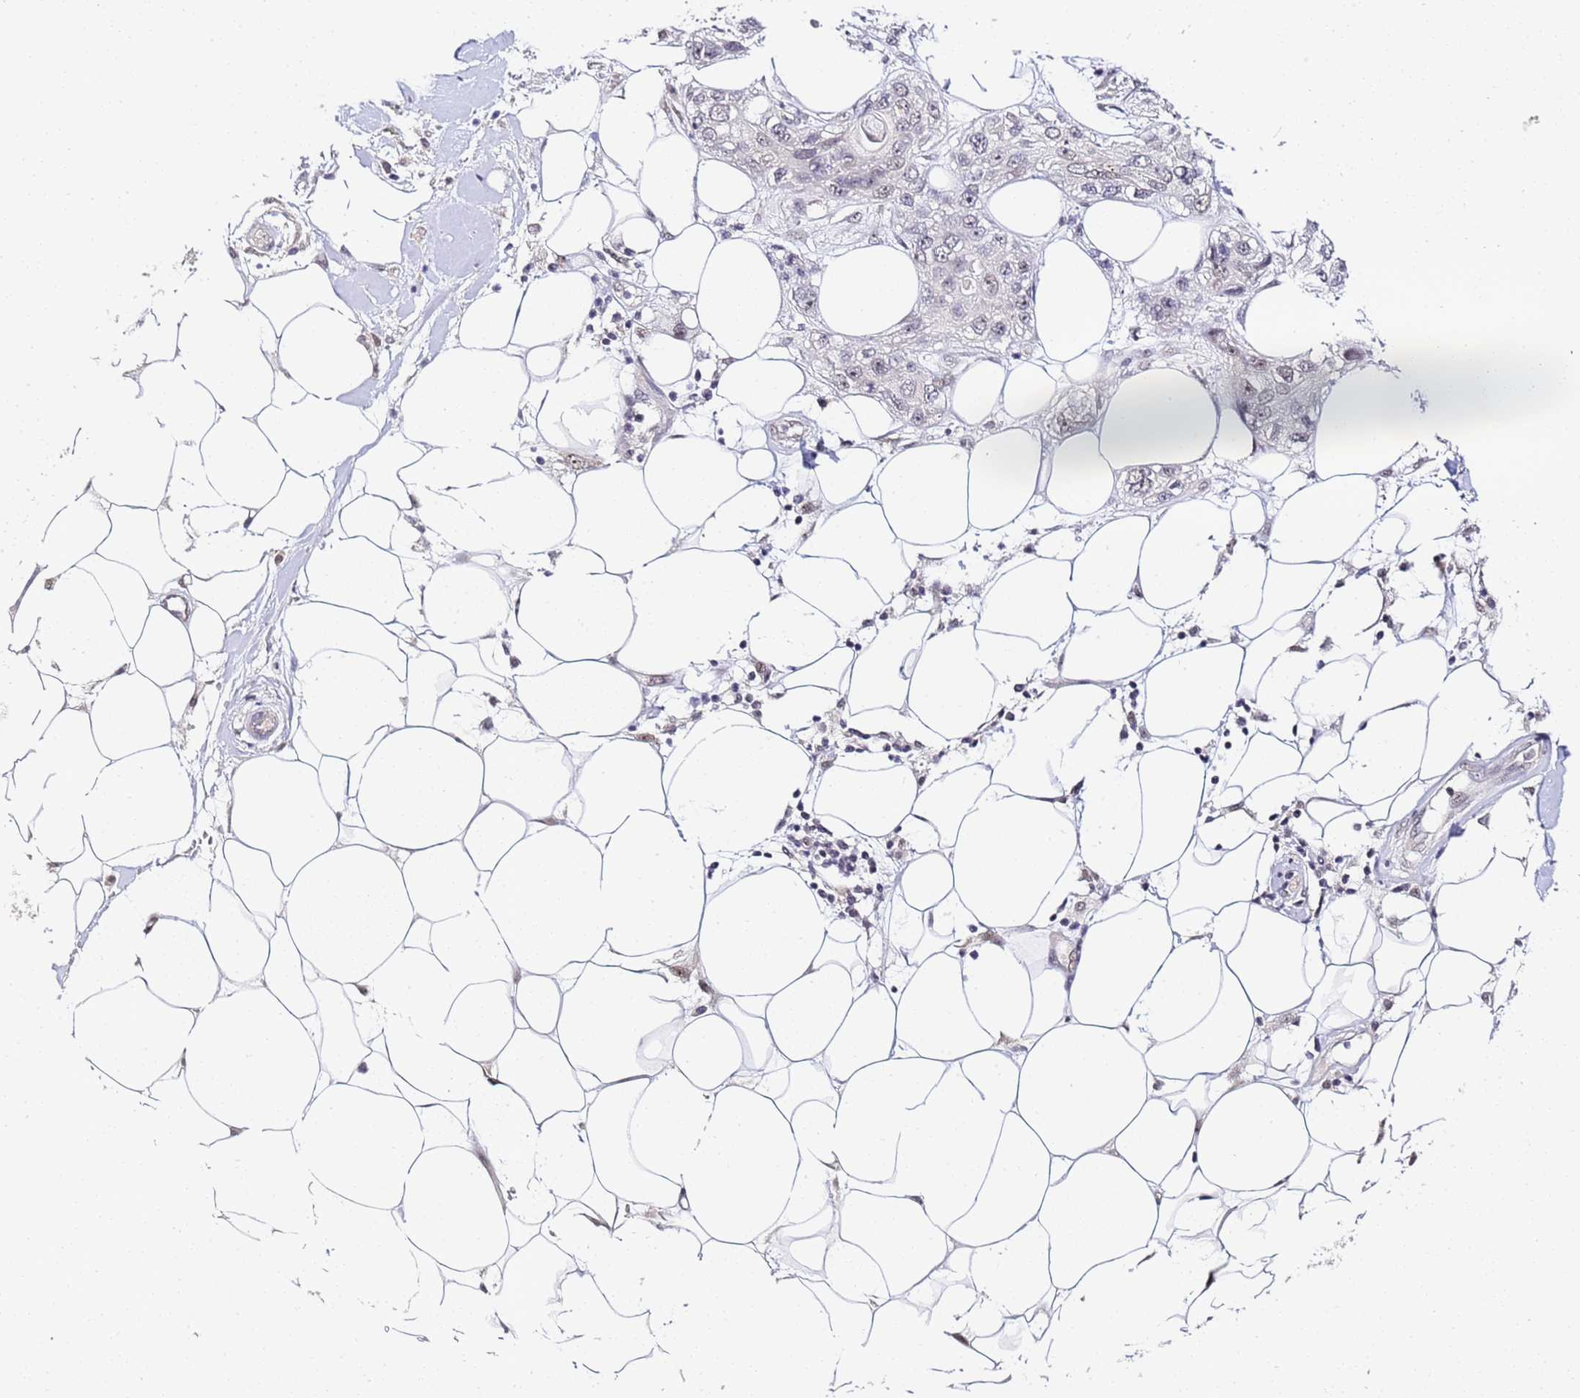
{"staining": {"intensity": "negative", "quantity": "none", "location": "none"}, "tissue": "skin cancer", "cell_type": "Tumor cells", "image_type": "cancer", "snomed": [{"axis": "morphology", "description": "Normal tissue, NOS"}, {"axis": "morphology", "description": "Squamous cell carcinoma, NOS"}, {"axis": "topography", "description": "Skin"}], "caption": "An image of squamous cell carcinoma (skin) stained for a protein shows no brown staining in tumor cells.", "gene": "LSM3", "patient": {"sex": "male", "age": 72}}